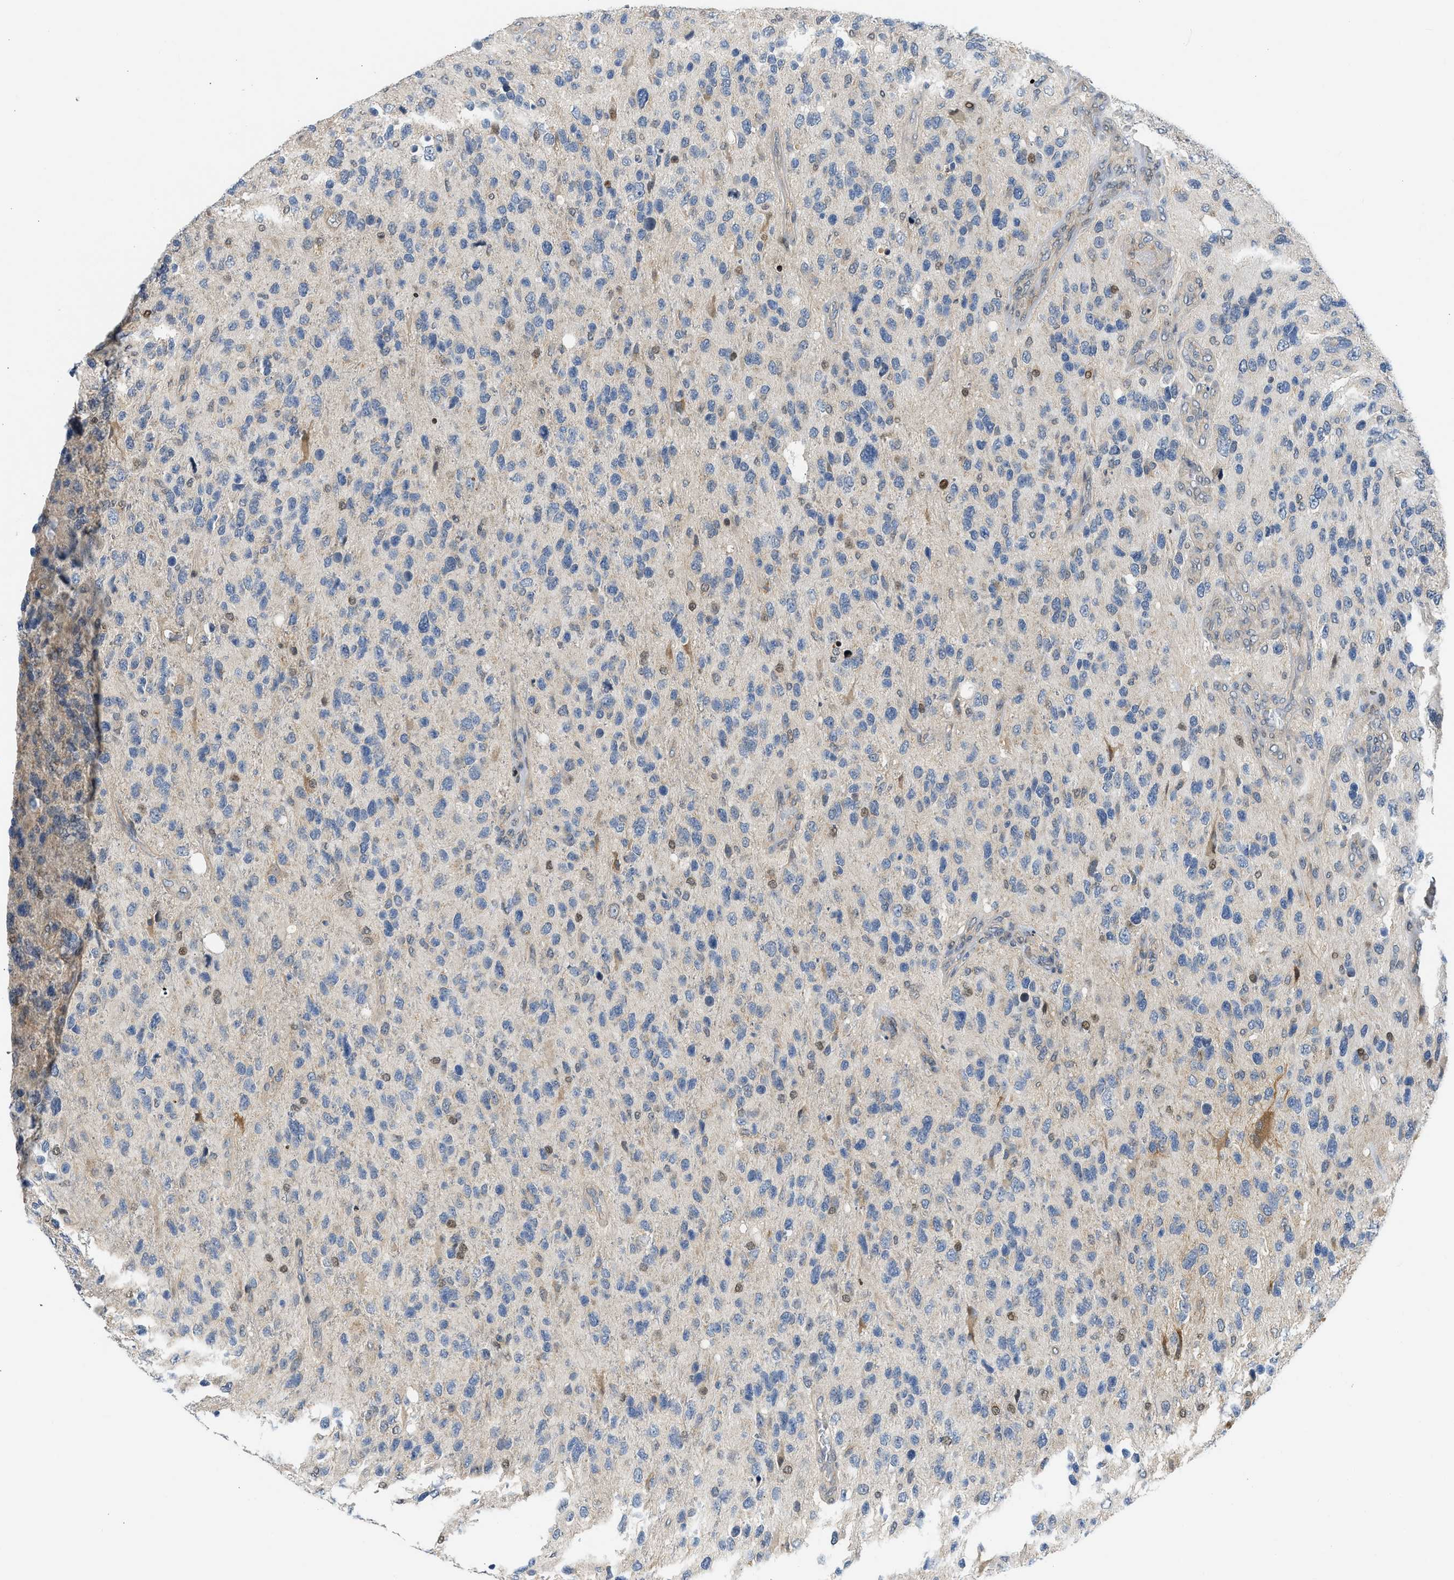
{"staining": {"intensity": "moderate", "quantity": "<25%", "location": "nuclear"}, "tissue": "glioma", "cell_type": "Tumor cells", "image_type": "cancer", "snomed": [{"axis": "morphology", "description": "Glioma, malignant, High grade"}, {"axis": "topography", "description": "Brain"}], "caption": "Protein expression analysis of human high-grade glioma (malignant) reveals moderate nuclear expression in about <25% of tumor cells.", "gene": "OLIG3", "patient": {"sex": "female", "age": 58}}